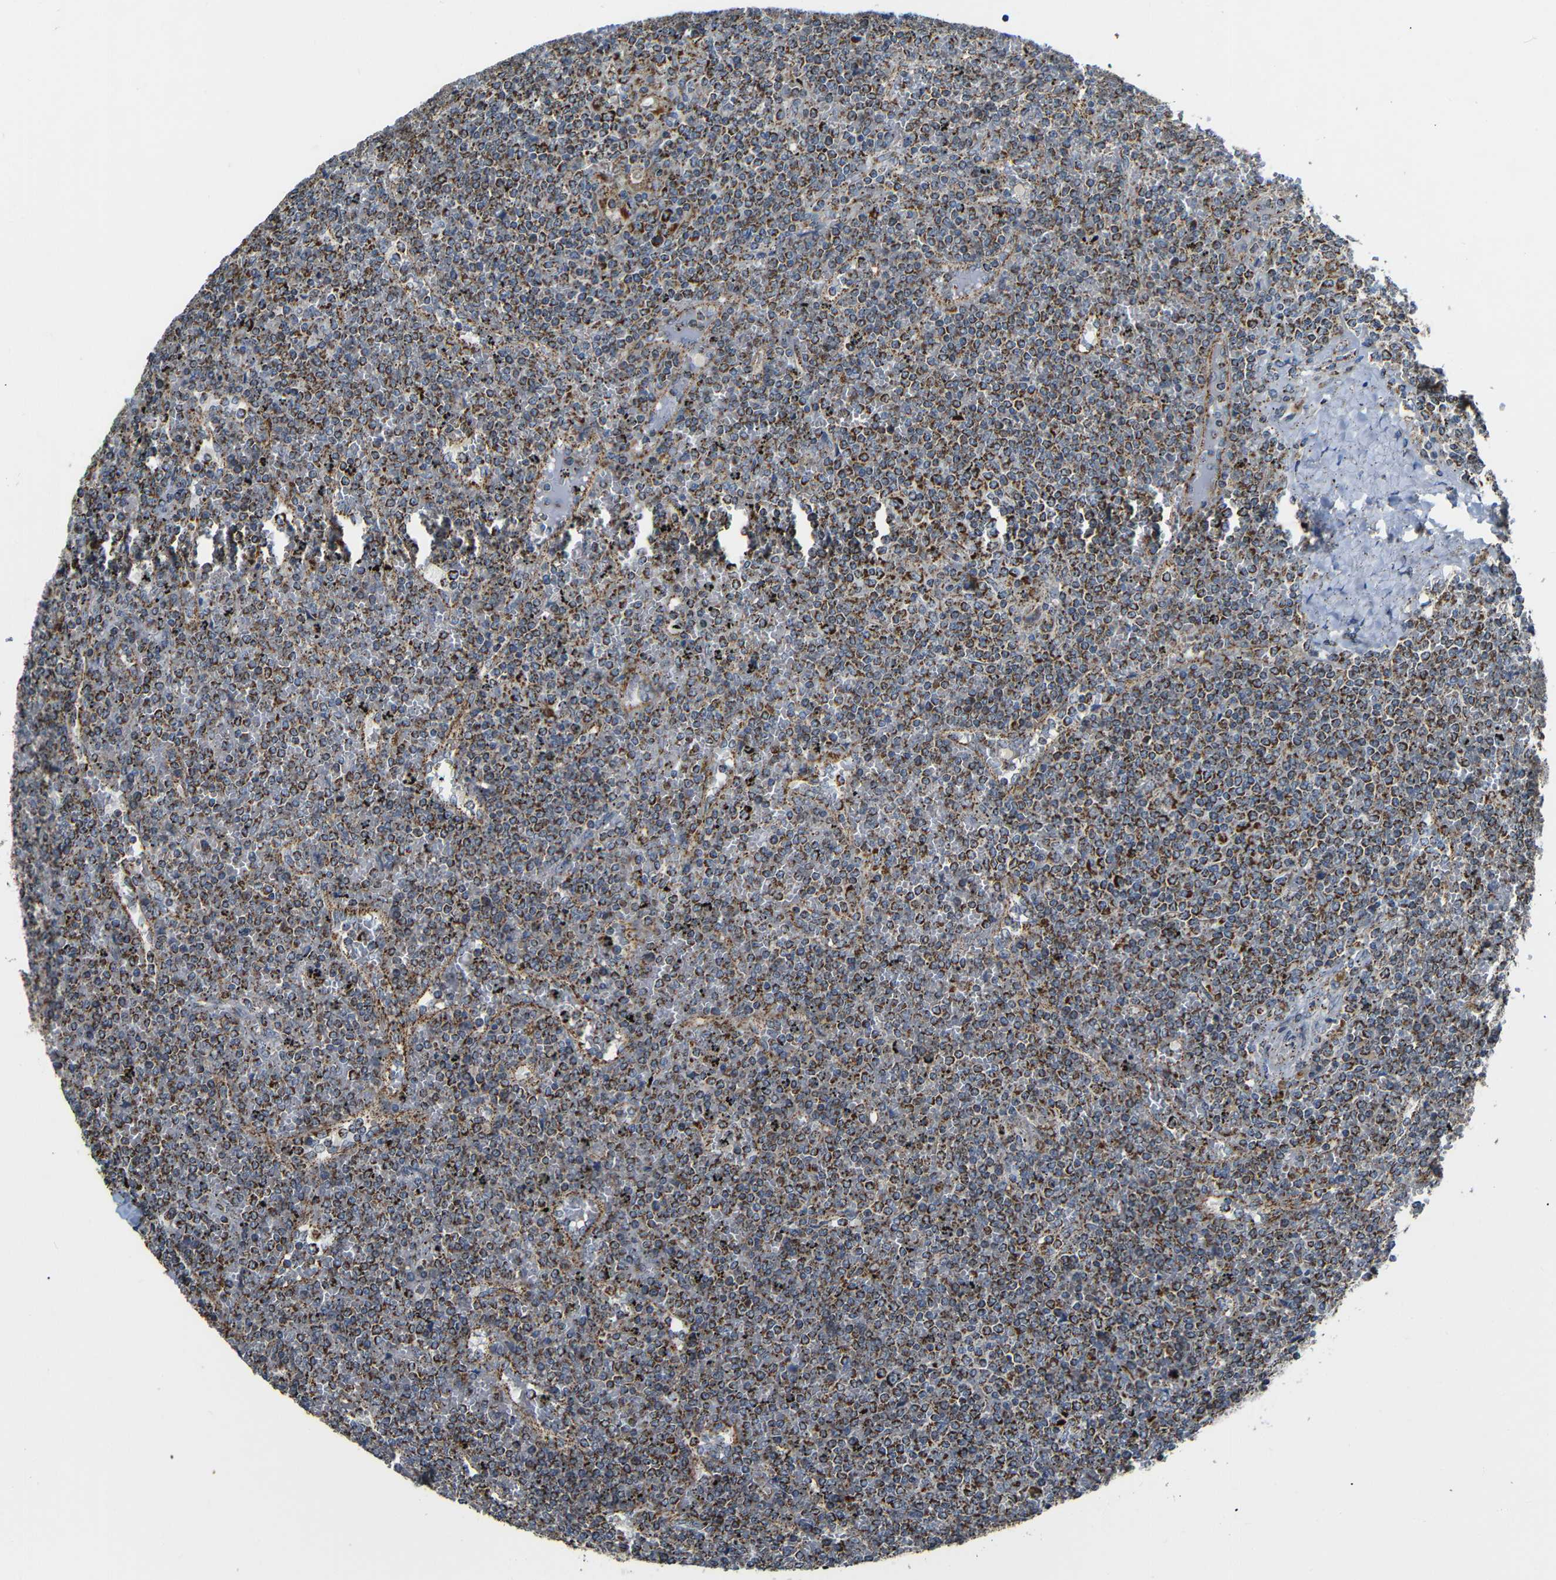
{"staining": {"intensity": "moderate", "quantity": ">75%", "location": "cytoplasmic/membranous"}, "tissue": "lymphoma", "cell_type": "Tumor cells", "image_type": "cancer", "snomed": [{"axis": "morphology", "description": "Malignant lymphoma, non-Hodgkin's type, Low grade"}, {"axis": "topography", "description": "Spleen"}], "caption": "Human malignant lymphoma, non-Hodgkin's type (low-grade) stained with a brown dye exhibits moderate cytoplasmic/membranous positive expression in about >75% of tumor cells.", "gene": "NR3C2", "patient": {"sex": "female", "age": 19}}